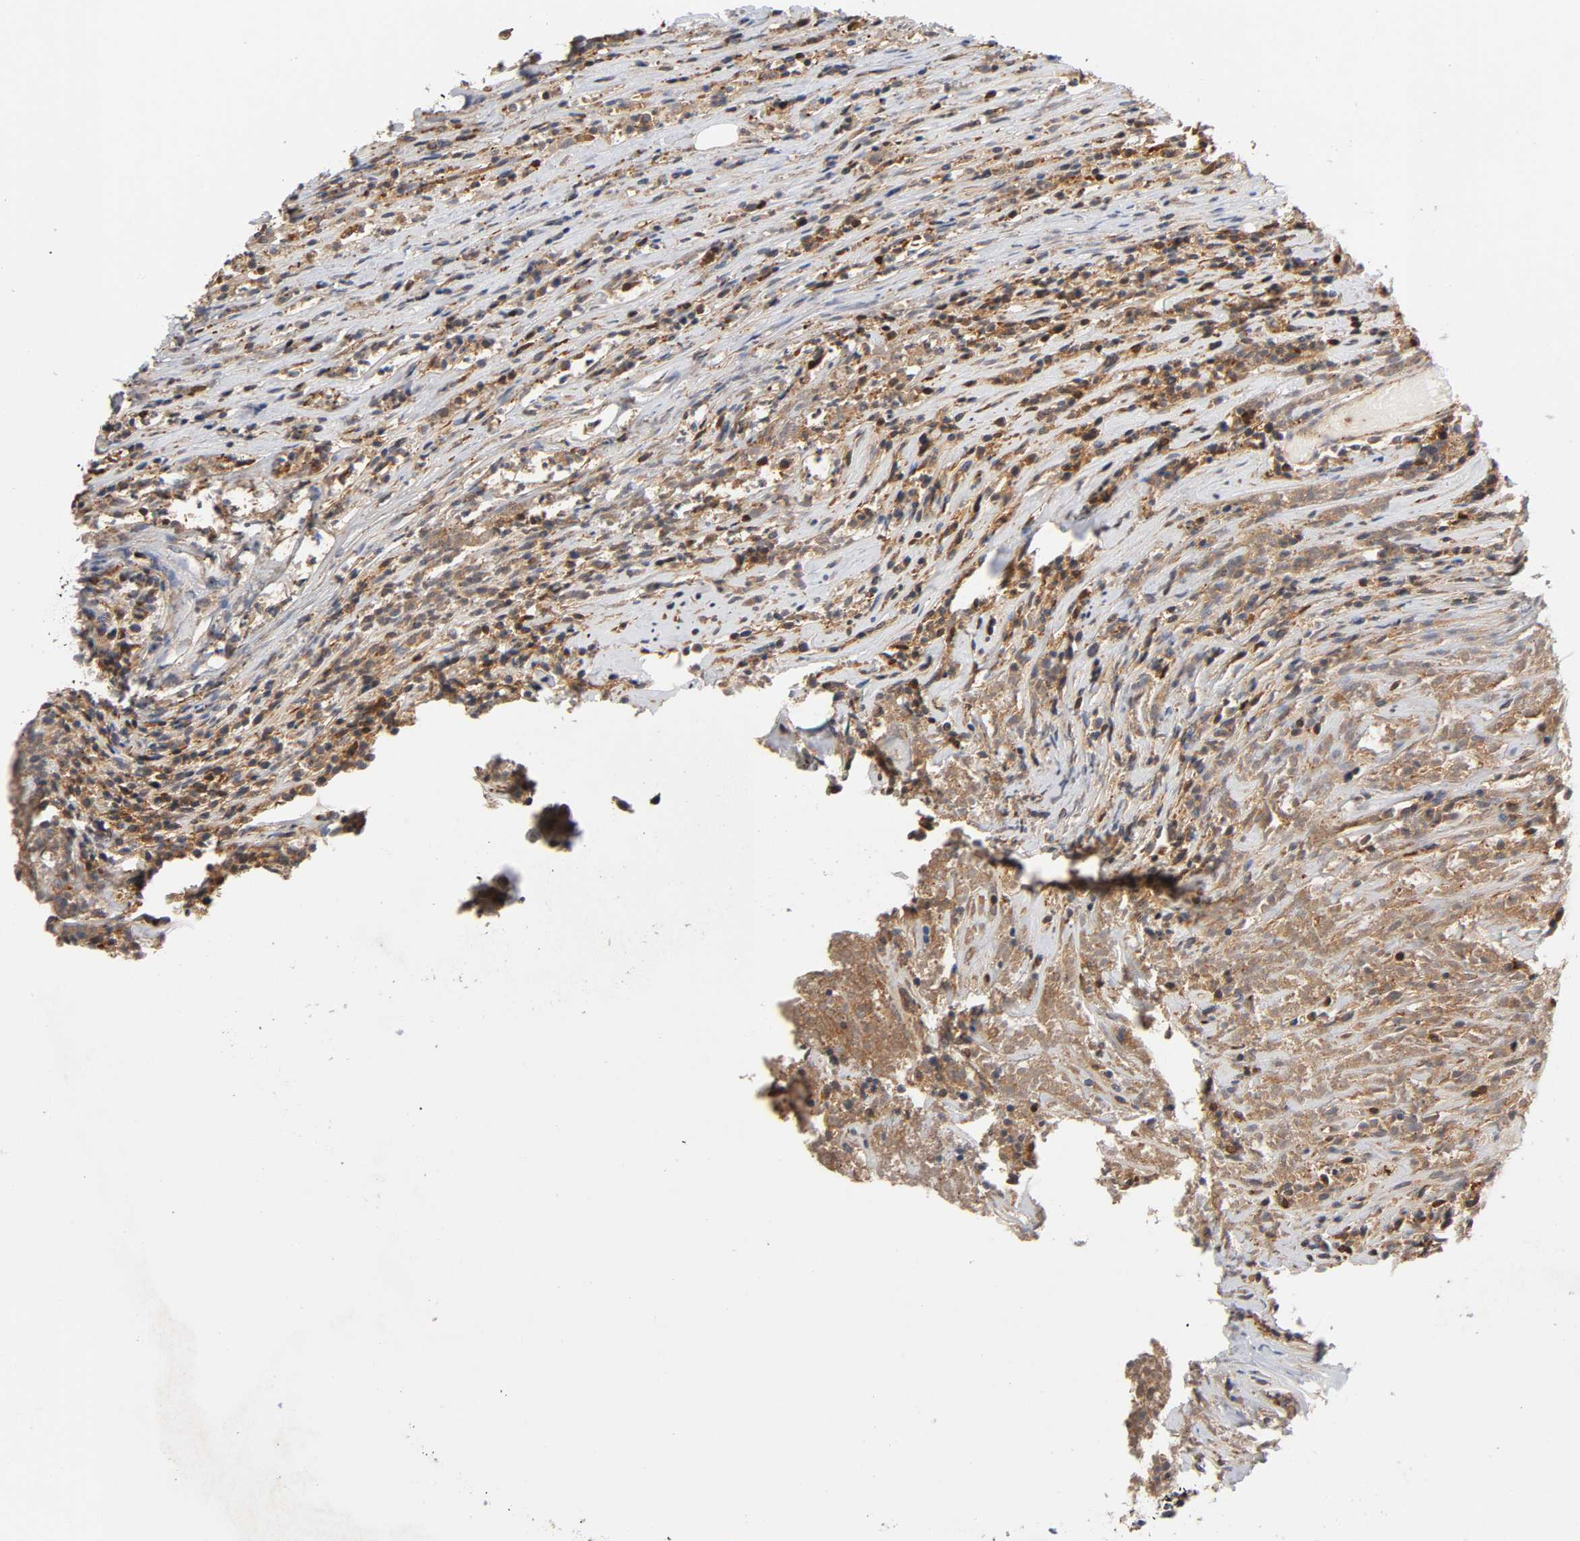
{"staining": {"intensity": "moderate", "quantity": ">75%", "location": "cytoplasmic/membranous"}, "tissue": "lymphoma", "cell_type": "Tumor cells", "image_type": "cancer", "snomed": [{"axis": "morphology", "description": "Malignant lymphoma, non-Hodgkin's type, High grade"}, {"axis": "topography", "description": "Lymph node"}], "caption": "A medium amount of moderate cytoplasmic/membranous expression is seen in about >75% of tumor cells in high-grade malignant lymphoma, non-Hodgkin's type tissue. The staining was performed using DAB, with brown indicating positive protein expression. Nuclei are stained blue with hematoxylin.", "gene": "LAMTOR2", "patient": {"sex": "female", "age": 73}}